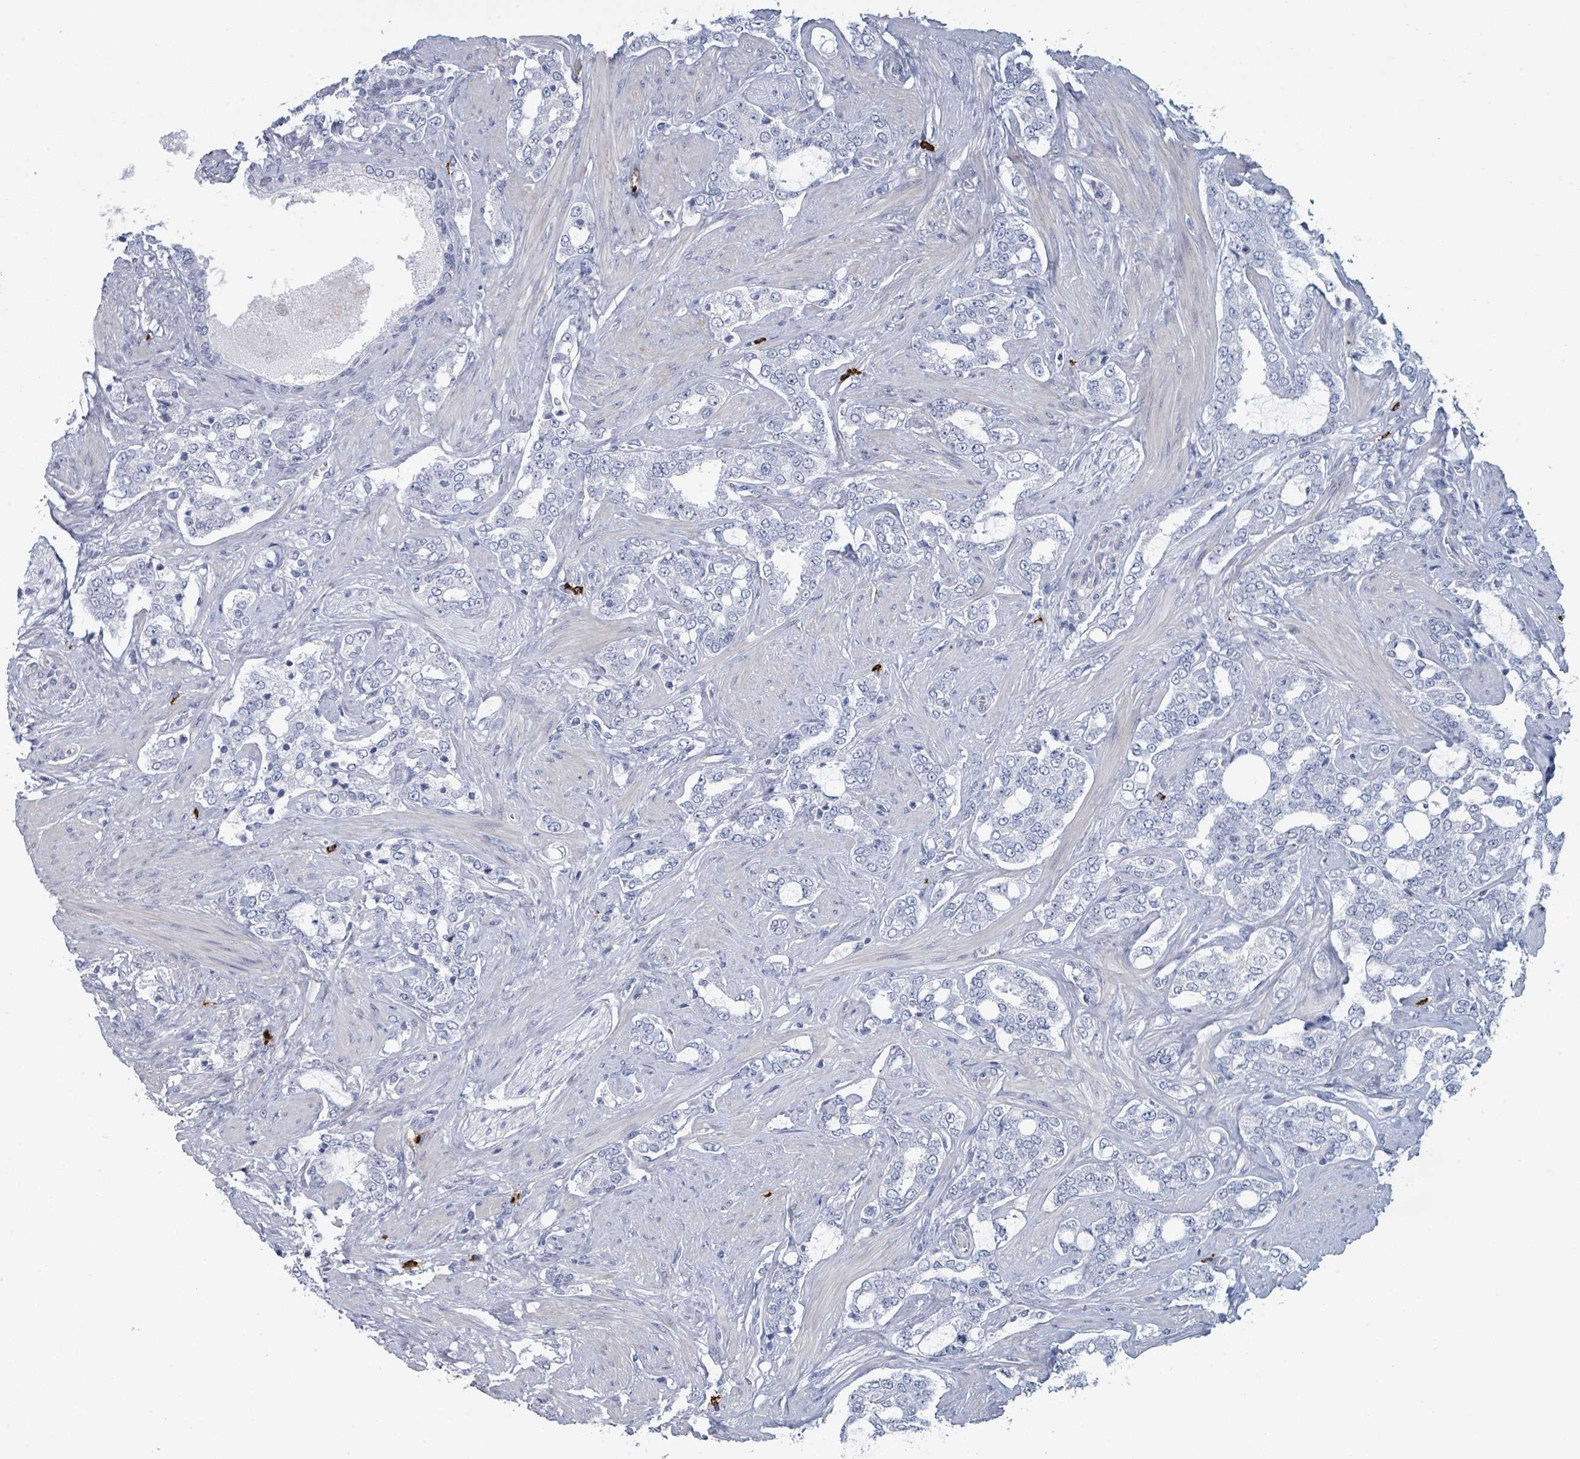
{"staining": {"intensity": "negative", "quantity": "none", "location": "none"}, "tissue": "prostate cancer", "cell_type": "Tumor cells", "image_type": "cancer", "snomed": [{"axis": "morphology", "description": "Adenocarcinoma, High grade"}, {"axis": "topography", "description": "Prostate"}], "caption": "A histopathology image of human prostate high-grade adenocarcinoma is negative for staining in tumor cells.", "gene": "VPS13D", "patient": {"sex": "male", "age": 64}}